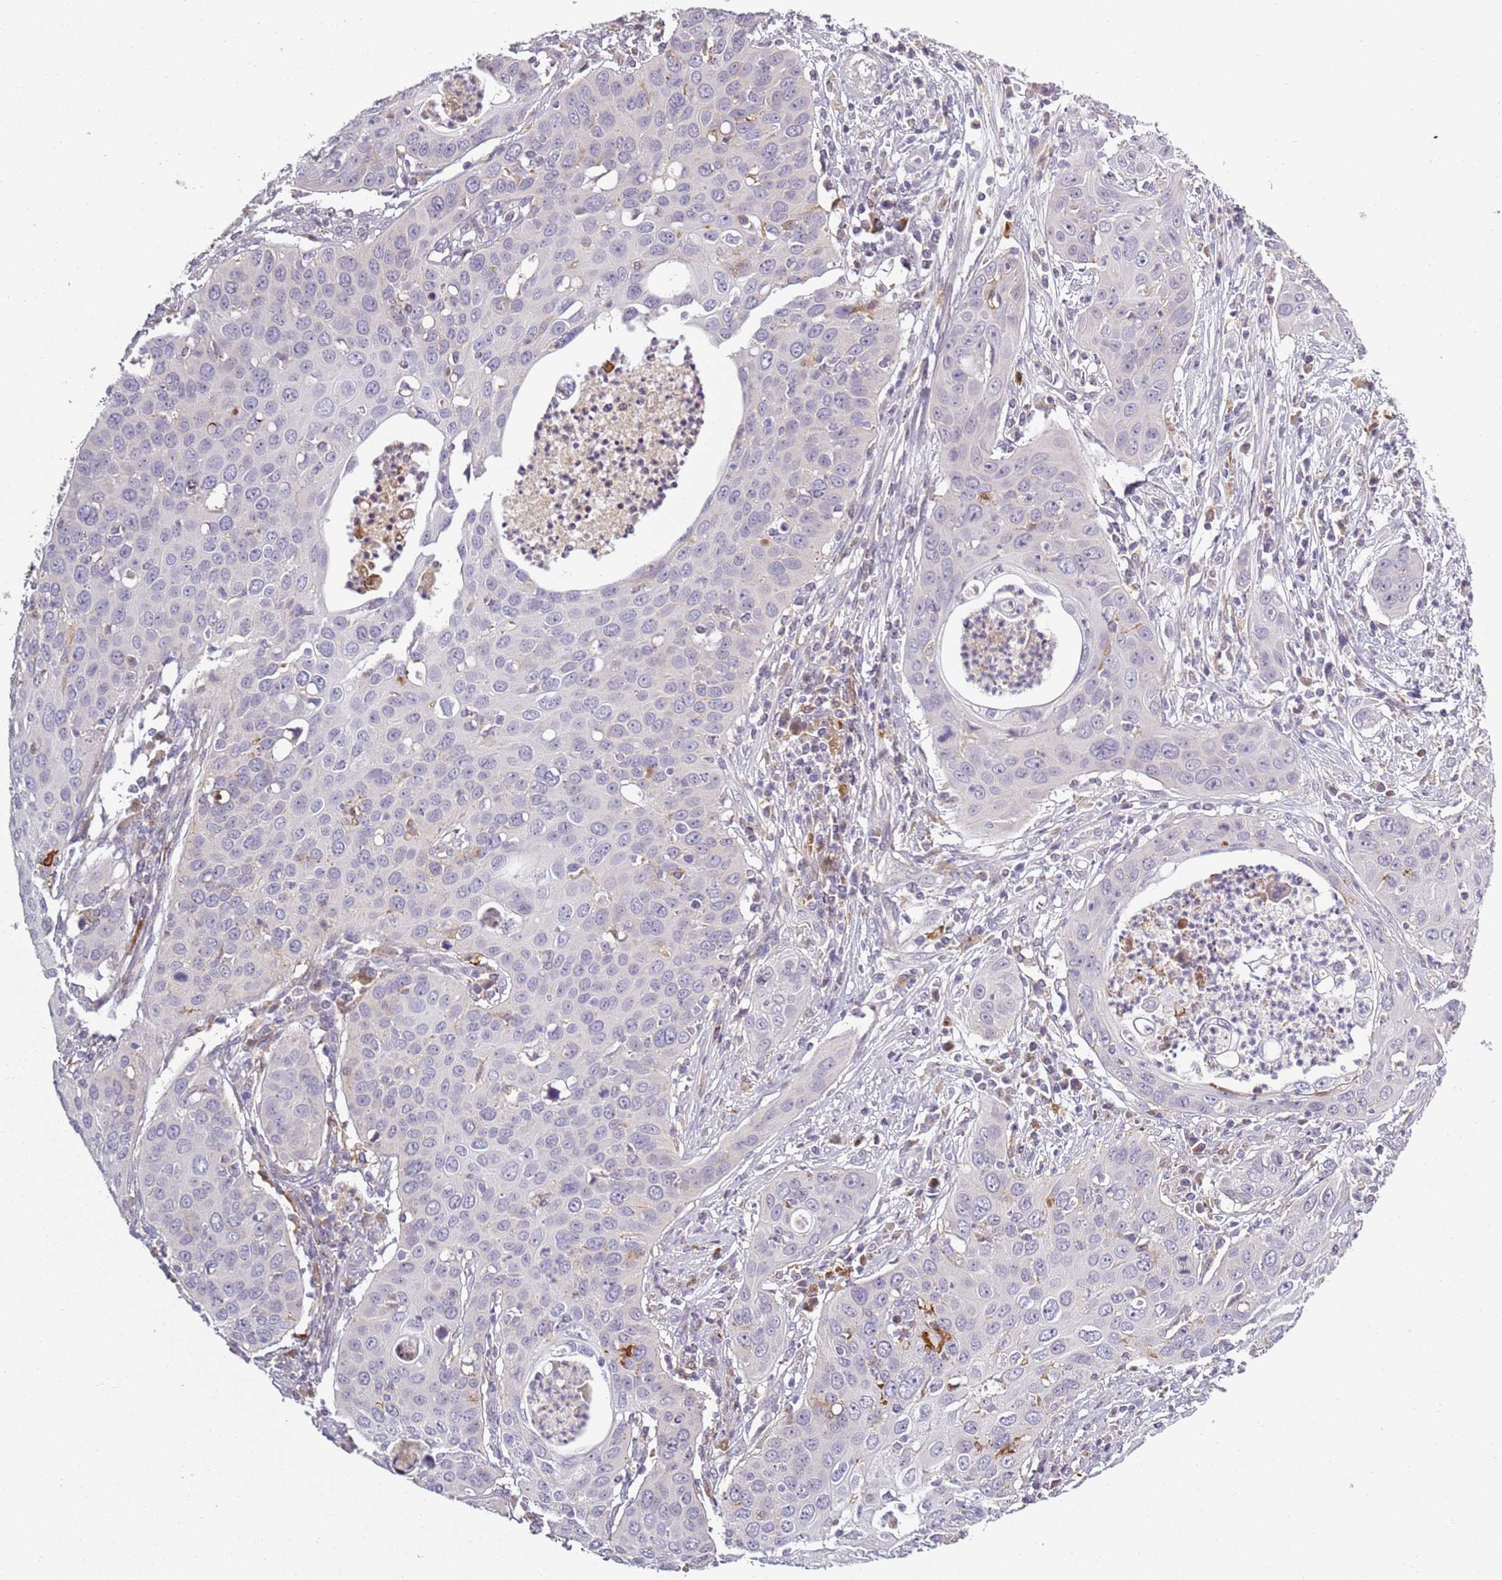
{"staining": {"intensity": "negative", "quantity": "none", "location": "none"}, "tissue": "cervical cancer", "cell_type": "Tumor cells", "image_type": "cancer", "snomed": [{"axis": "morphology", "description": "Squamous cell carcinoma, NOS"}, {"axis": "topography", "description": "Cervix"}], "caption": "Immunohistochemistry histopathology image of neoplastic tissue: human cervical squamous cell carcinoma stained with DAB (3,3'-diaminobenzidine) reveals no significant protein expression in tumor cells.", "gene": "CC2D2B", "patient": {"sex": "female", "age": 36}}